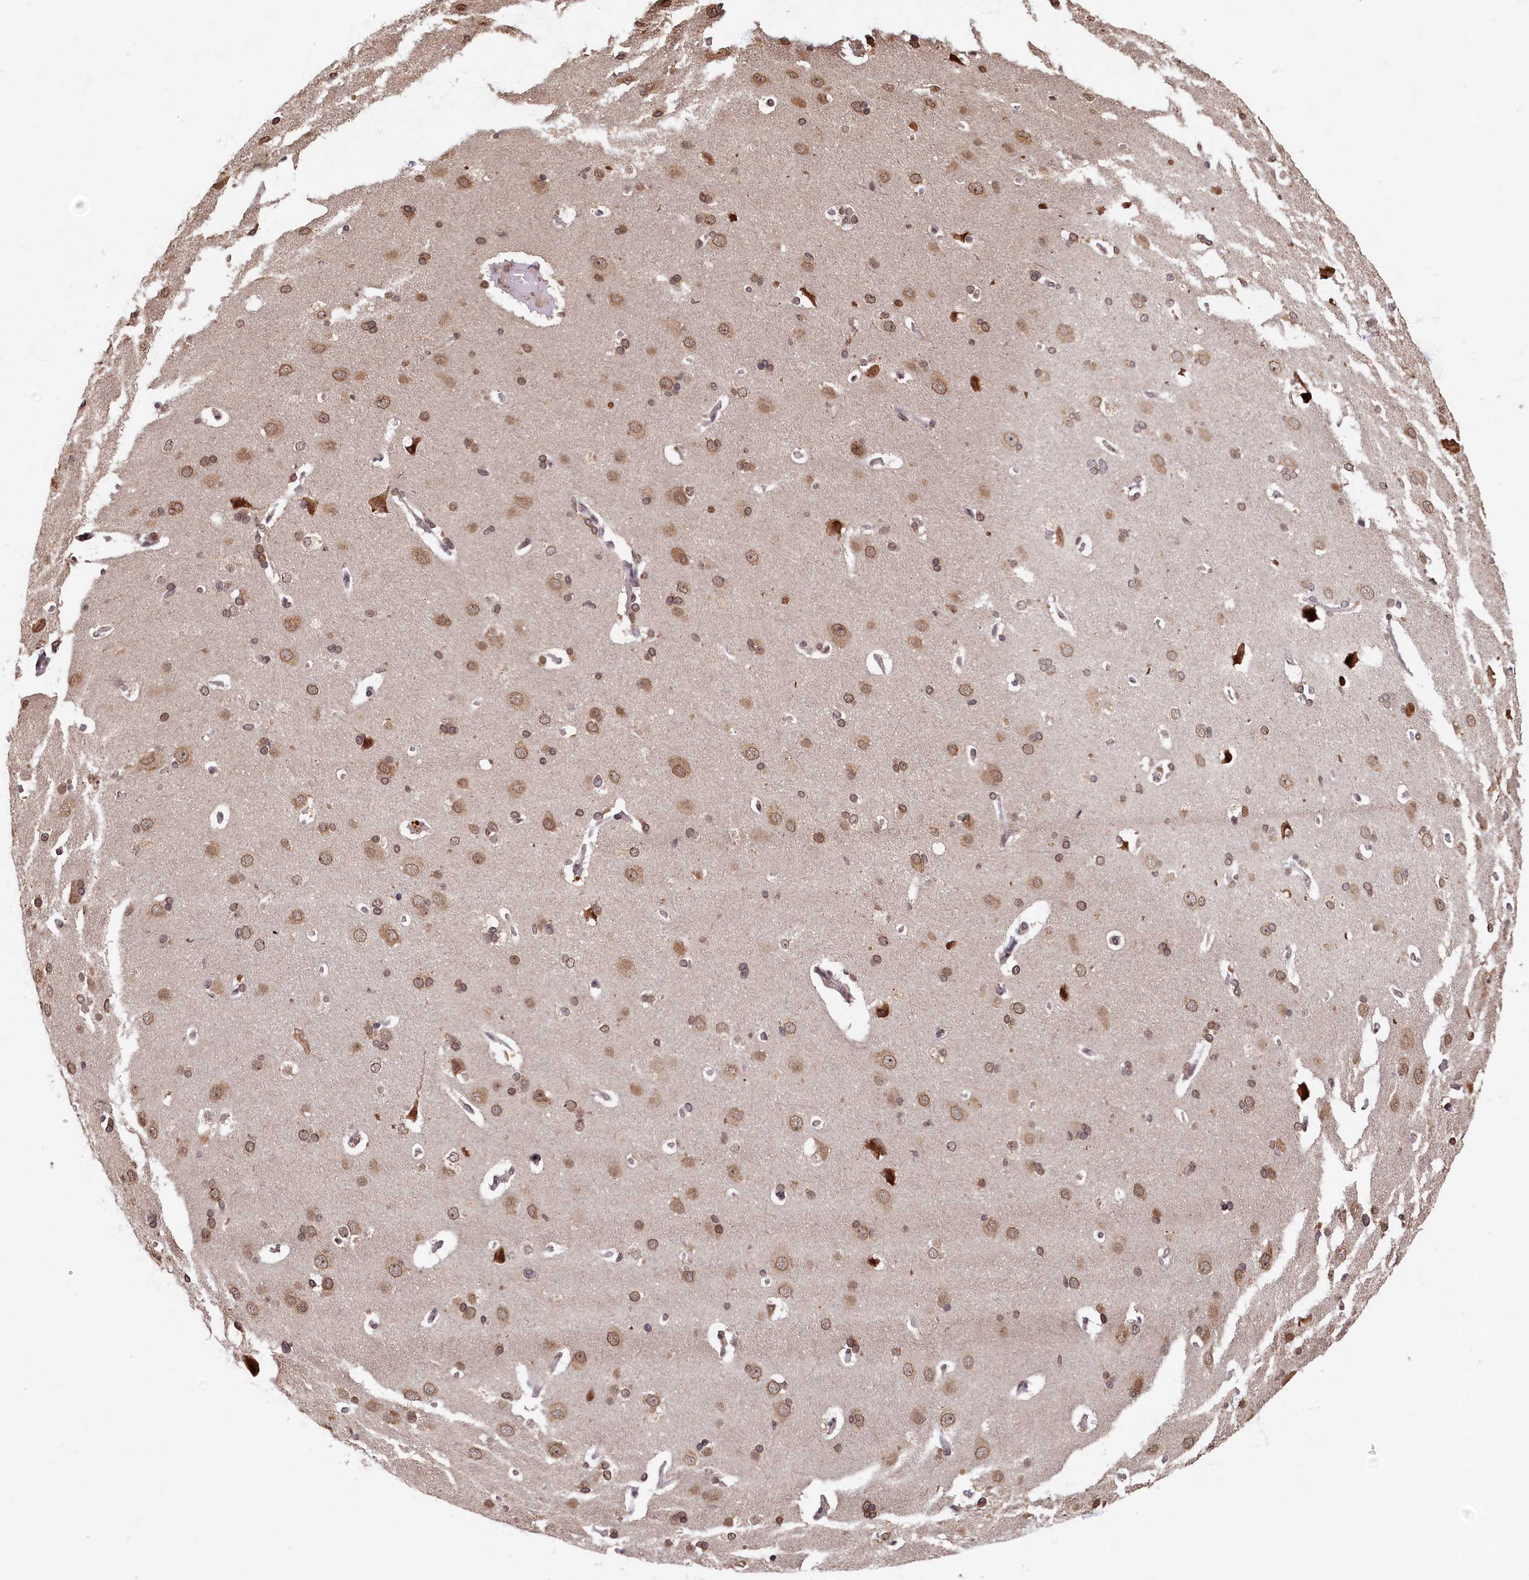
{"staining": {"intensity": "negative", "quantity": "none", "location": "none"}, "tissue": "cerebral cortex", "cell_type": "Endothelial cells", "image_type": "normal", "snomed": [{"axis": "morphology", "description": "Normal tissue, NOS"}, {"axis": "topography", "description": "Cerebral cortex"}], "caption": "High power microscopy image of an IHC micrograph of benign cerebral cortex, revealing no significant positivity in endothelial cells. (DAB immunohistochemistry (IHC), high magnification).", "gene": "CKAP2L", "patient": {"sex": "male", "age": 62}}